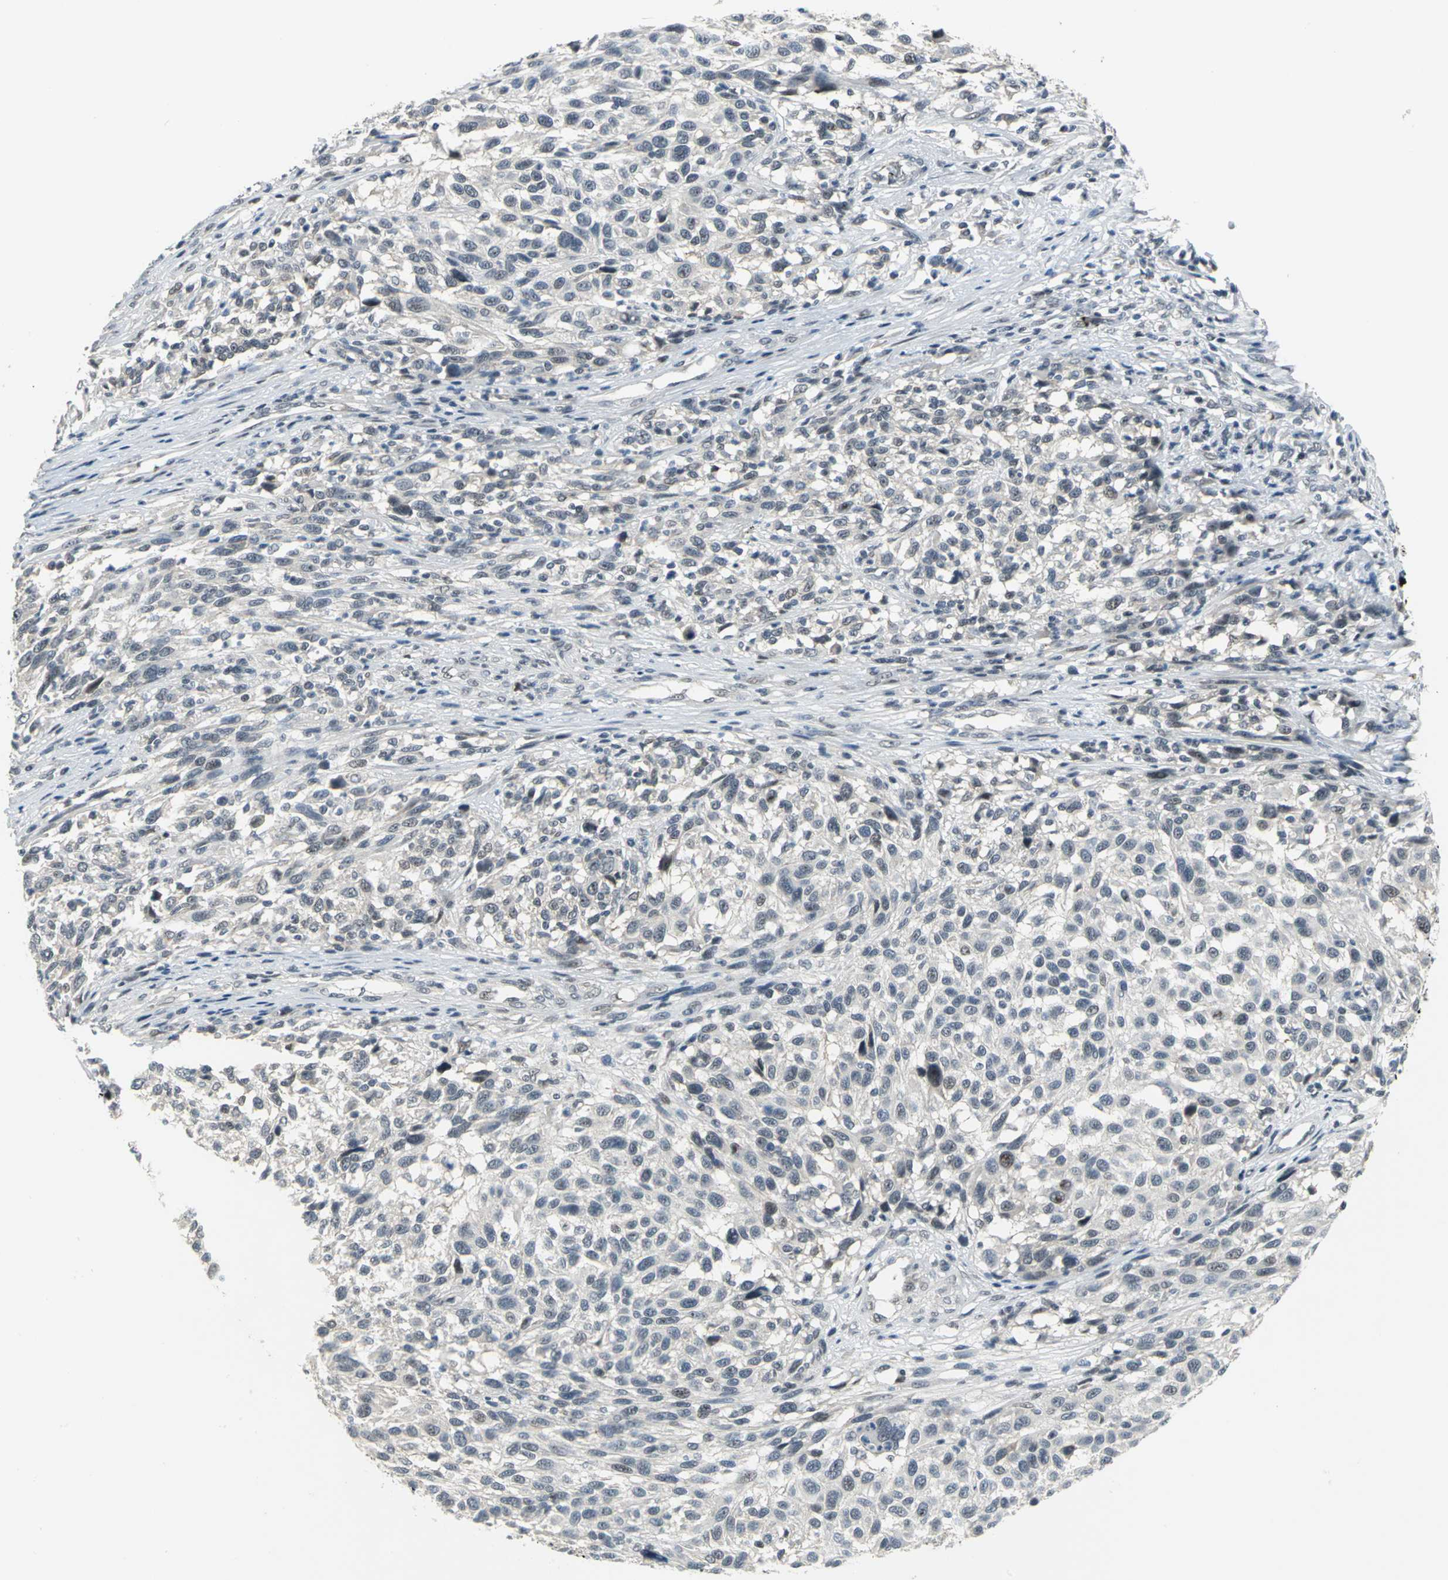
{"staining": {"intensity": "moderate", "quantity": "25%-75%", "location": "nuclear"}, "tissue": "melanoma", "cell_type": "Tumor cells", "image_type": "cancer", "snomed": [{"axis": "morphology", "description": "Malignant melanoma, Metastatic site"}, {"axis": "topography", "description": "Lymph node"}], "caption": "IHC staining of malignant melanoma (metastatic site), which demonstrates medium levels of moderate nuclear expression in about 25%-75% of tumor cells indicating moderate nuclear protein positivity. The staining was performed using DAB (brown) for protein detection and nuclei were counterstained in hematoxylin (blue).", "gene": "GLI3", "patient": {"sex": "male", "age": 61}}